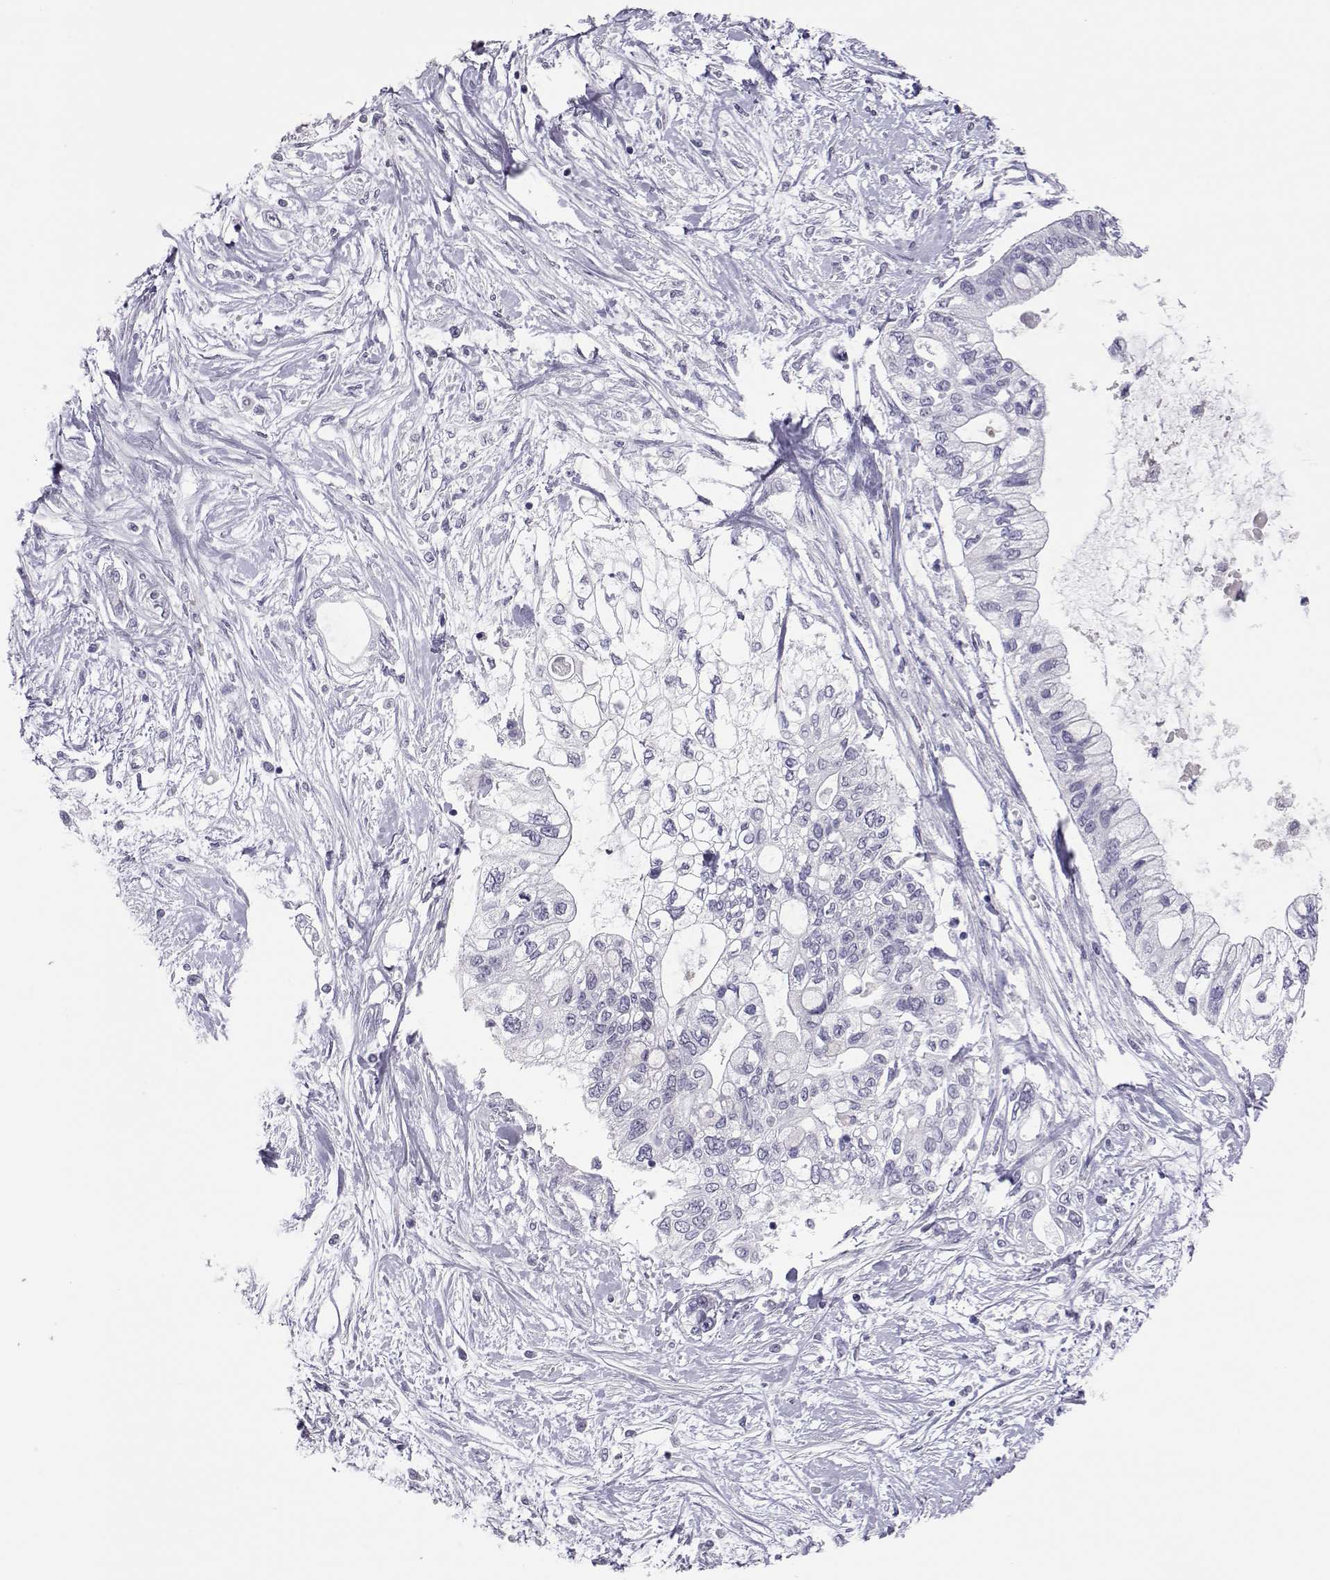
{"staining": {"intensity": "negative", "quantity": "none", "location": "none"}, "tissue": "pancreatic cancer", "cell_type": "Tumor cells", "image_type": "cancer", "snomed": [{"axis": "morphology", "description": "Adenocarcinoma, NOS"}, {"axis": "topography", "description": "Pancreas"}], "caption": "Immunohistochemical staining of pancreatic cancer exhibits no significant positivity in tumor cells. (DAB immunohistochemistry (IHC) visualized using brightfield microscopy, high magnification).", "gene": "PMCH", "patient": {"sex": "female", "age": 77}}